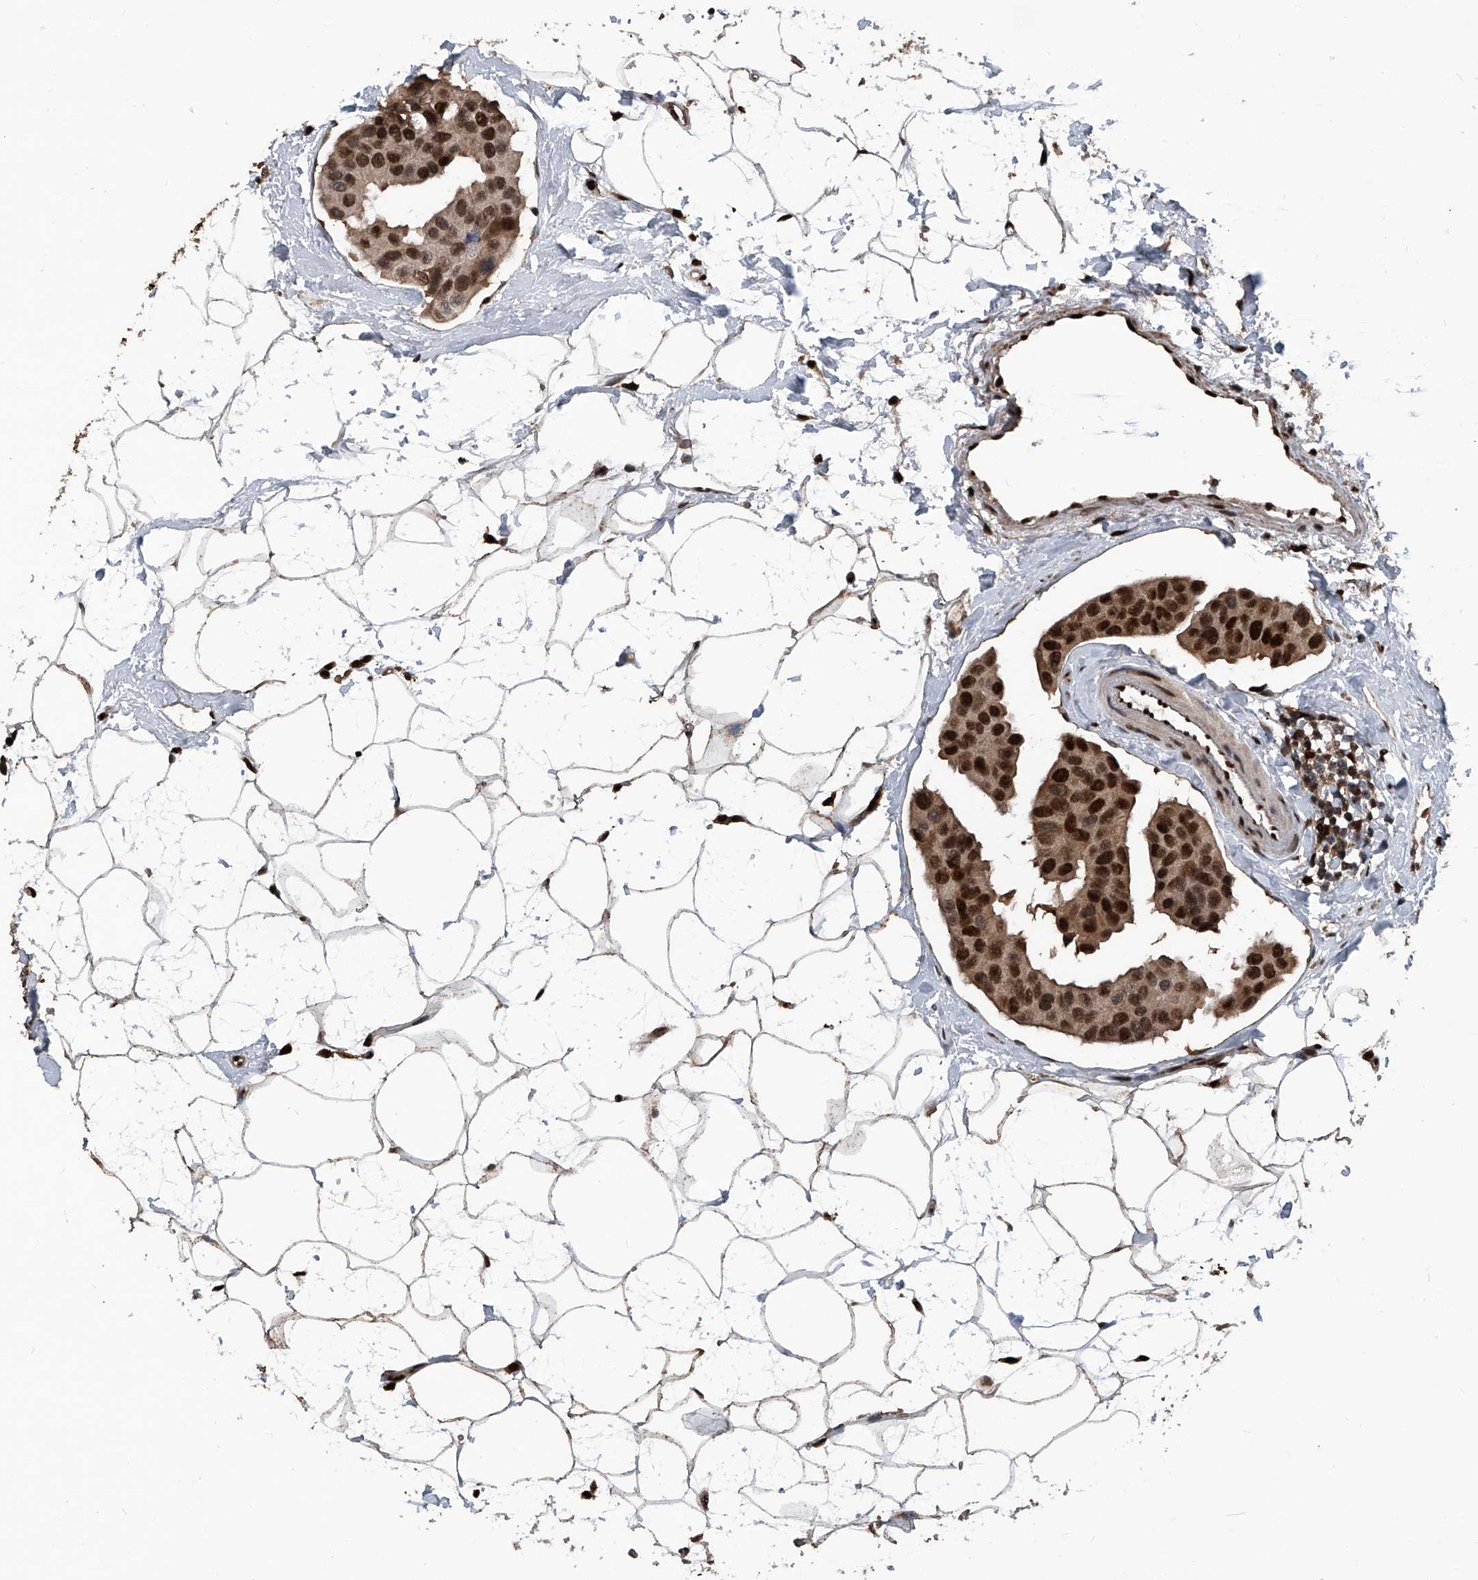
{"staining": {"intensity": "strong", "quantity": ">75%", "location": "nuclear"}, "tissue": "breast cancer", "cell_type": "Tumor cells", "image_type": "cancer", "snomed": [{"axis": "morphology", "description": "Normal tissue, NOS"}, {"axis": "morphology", "description": "Duct carcinoma"}, {"axis": "topography", "description": "Breast"}], "caption": "IHC histopathology image of neoplastic tissue: breast infiltrating ductal carcinoma stained using immunohistochemistry reveals high levels of strong protein expression localized specifically in the nuclear of tumor cells, appearing as a nuclear brown color.", "gene": "FKBP5", "patient": {"sex": "female", "age": 39}}